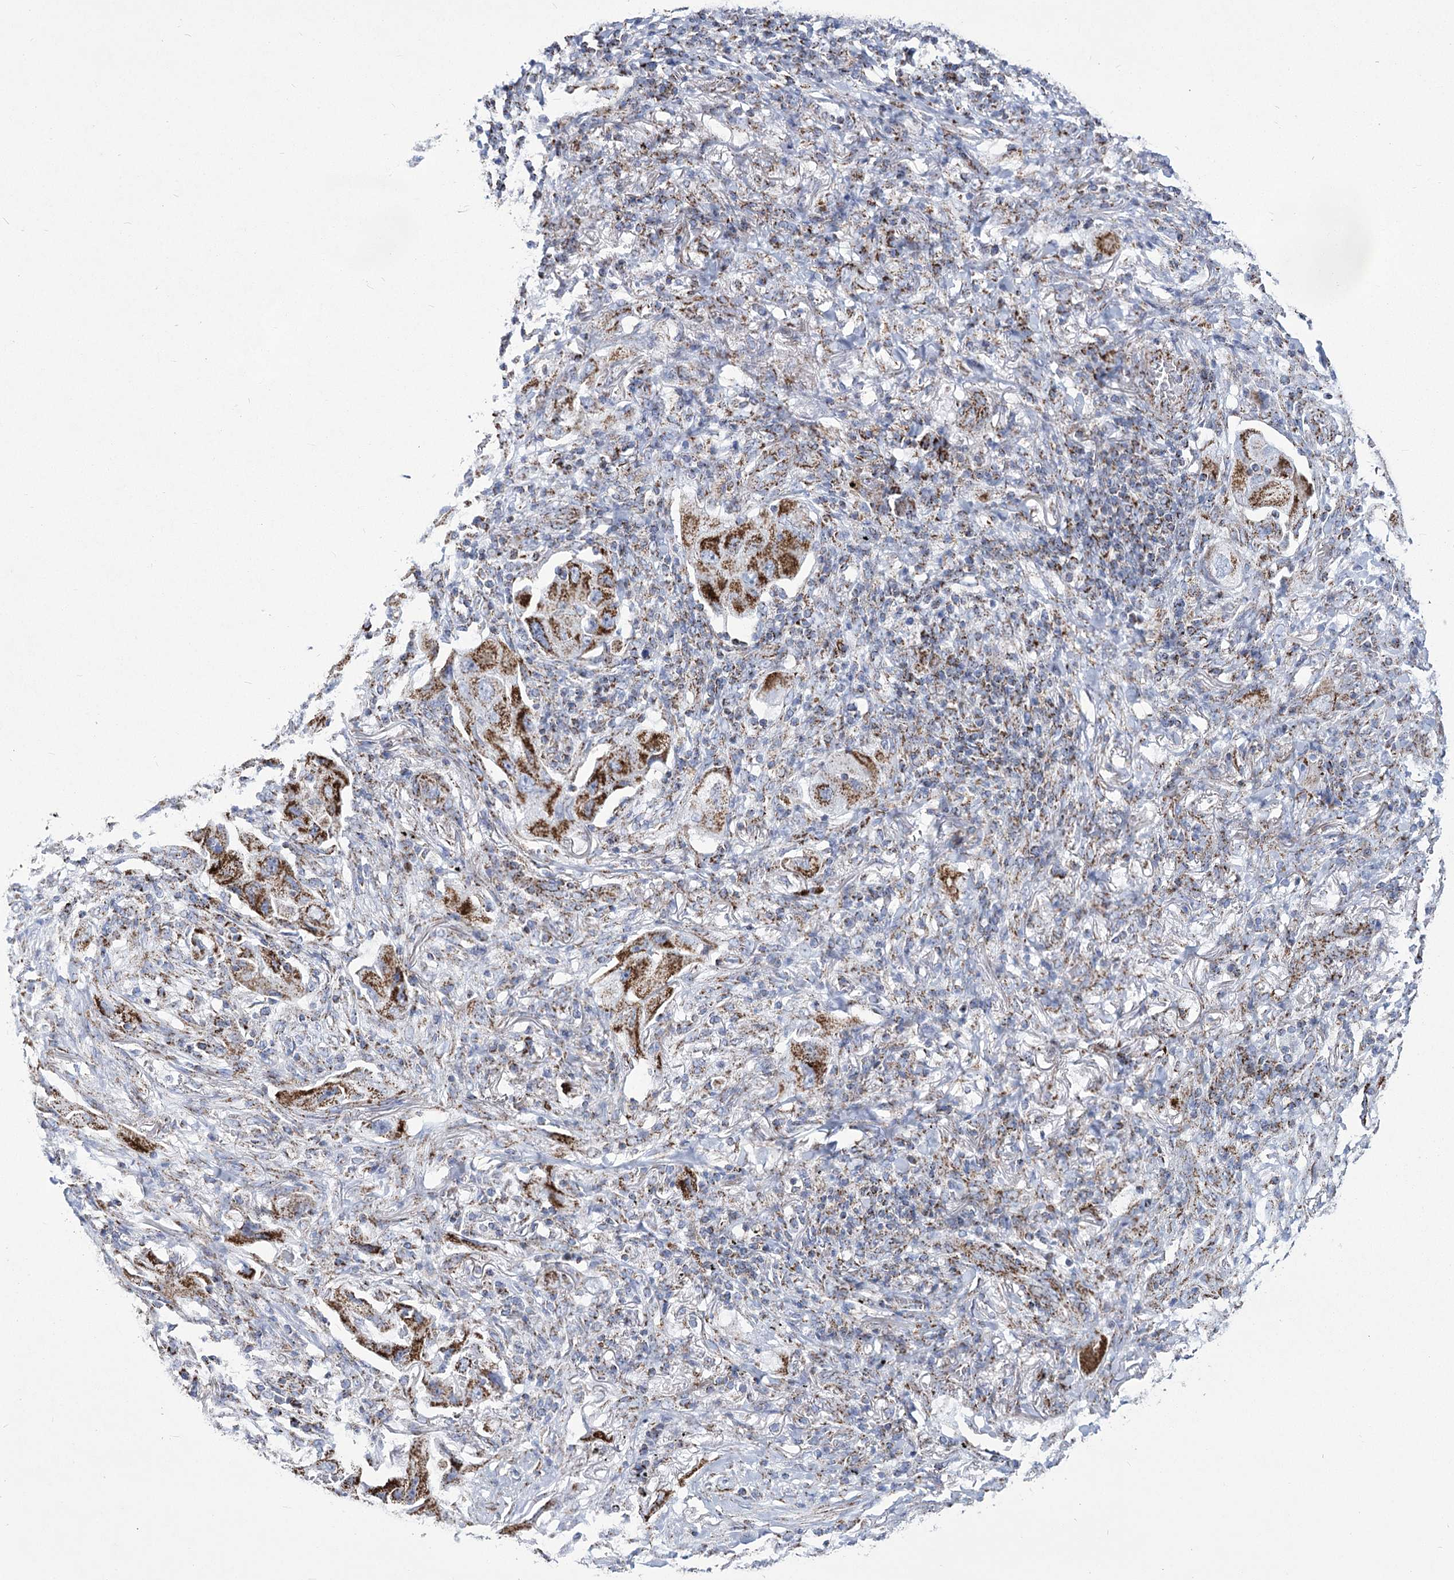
{"staining": {"intensity": "strong", "quantity": ">75%", "location": "cytoplasmic/membranous"}, "tissue": "lung cancer", "cell_type": "Tumor cells", "image_type": "cancer", "snomed": [{"axis": "morphology", "description": "Adenocarcinoma, NOS"}, {"axis": "topography", "description": "Lung"}], "caption": "Immunohistochemical staining of human lung adenocarcinoma demonstrates high levels of strong cytoplasmic/membranous protein positivity in approximately >75% of tumor cells. The protein of interest is shown in brown color, while the nuclei are stained blue.", "gene": "PDHB", "patient": {"sex": "female", "age": 65}}